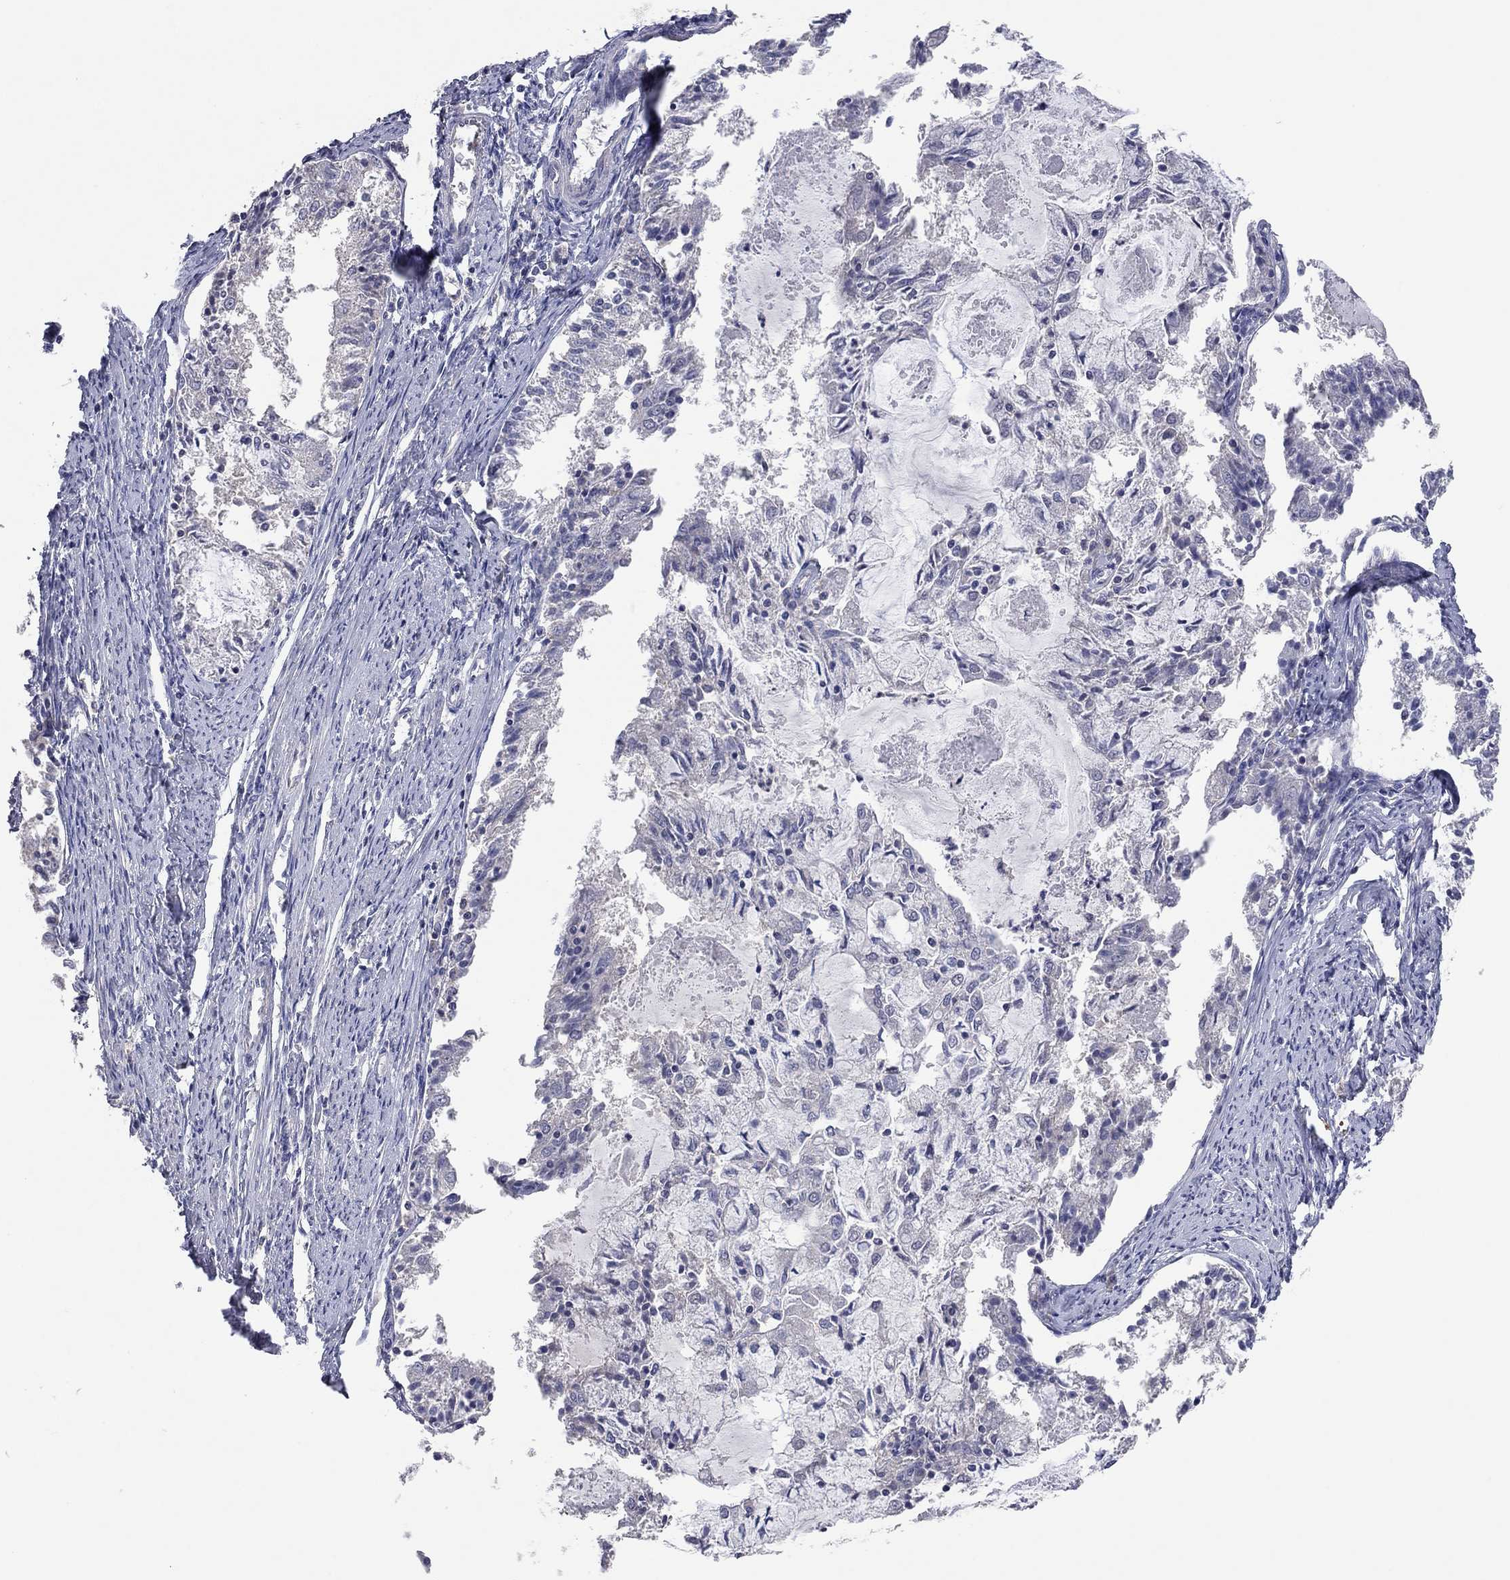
{"staining": {"intensity": "negative", "quantity": "none", "location": "none"}, "tissue": "endometrial cancer", "cell_type": "Tumor cells", "image_type": "cancer", "snomed": [{"axis": "morphology", "description": "Adenocarcinoma, NOS"}, {"axis": "topography", "description": "Endometrium"}], "caption": "Micrograph shows no protein positivity in tumor cells of adenocarcinoma (endometrial) tissue. Nuclei are stained in blue.", "gene": "MMP13", "patient": {"sex": "female", "age": 57}}